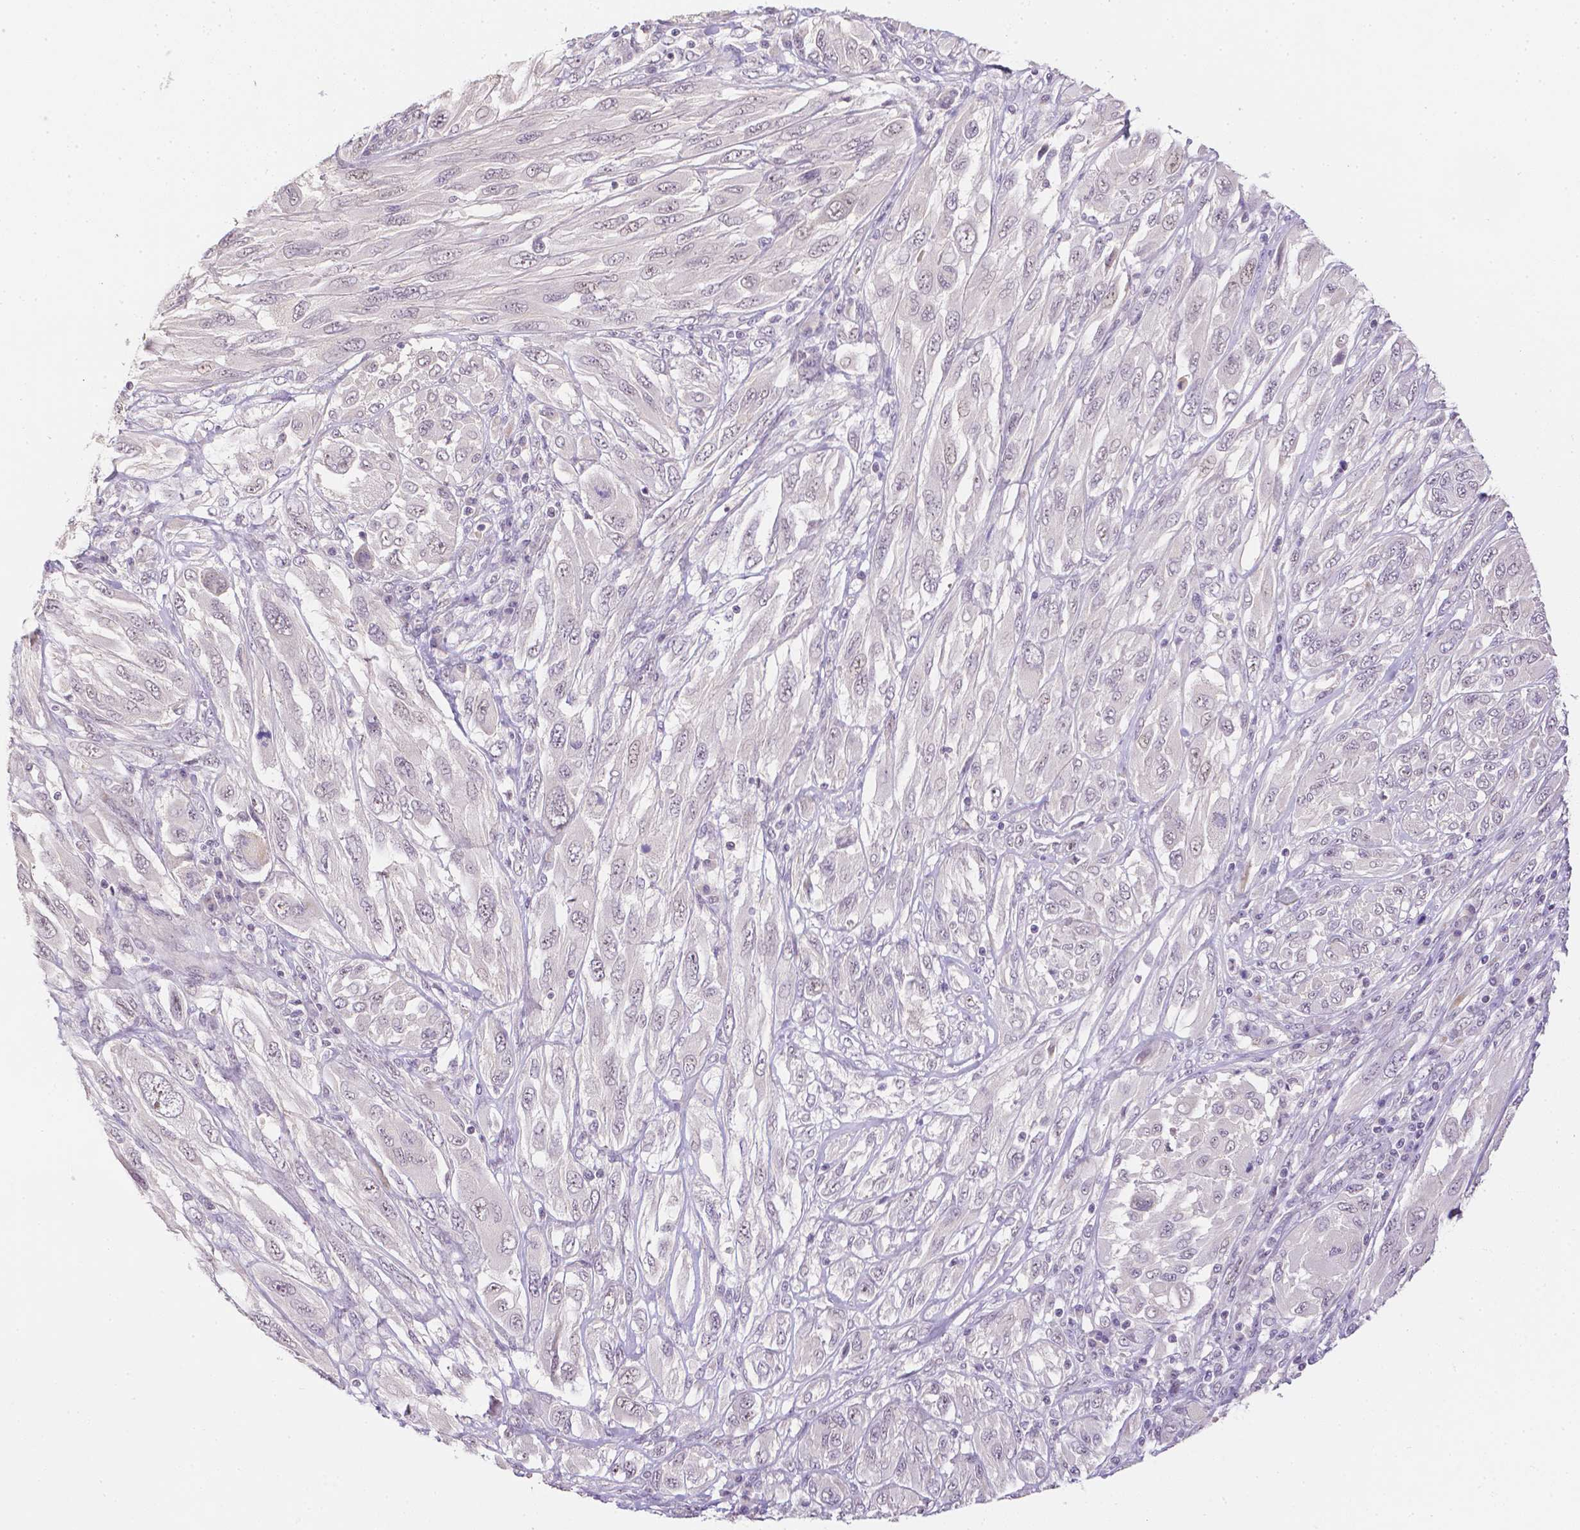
{"staining": {"intensity": "negative", "quantity": "none", "location": "none"}, "tissue": "melanoma", "cell_type": "Tumor cells", "image_type": "cancer", "snomed": [{"axis": "morphology", "description": "Malignant melanoma, NOS"}, {"axis": "topography", "description": "Skin"}], "caption": "Immunohistochemistry image of neoplastic tissue: melanoma stained with DAB (3,3'-diaminobenzidine) demonstrates no significant protein staining in tumor cells.", "gene": "ZNF280B", "patient": {"sex": "female", "age": 91}}